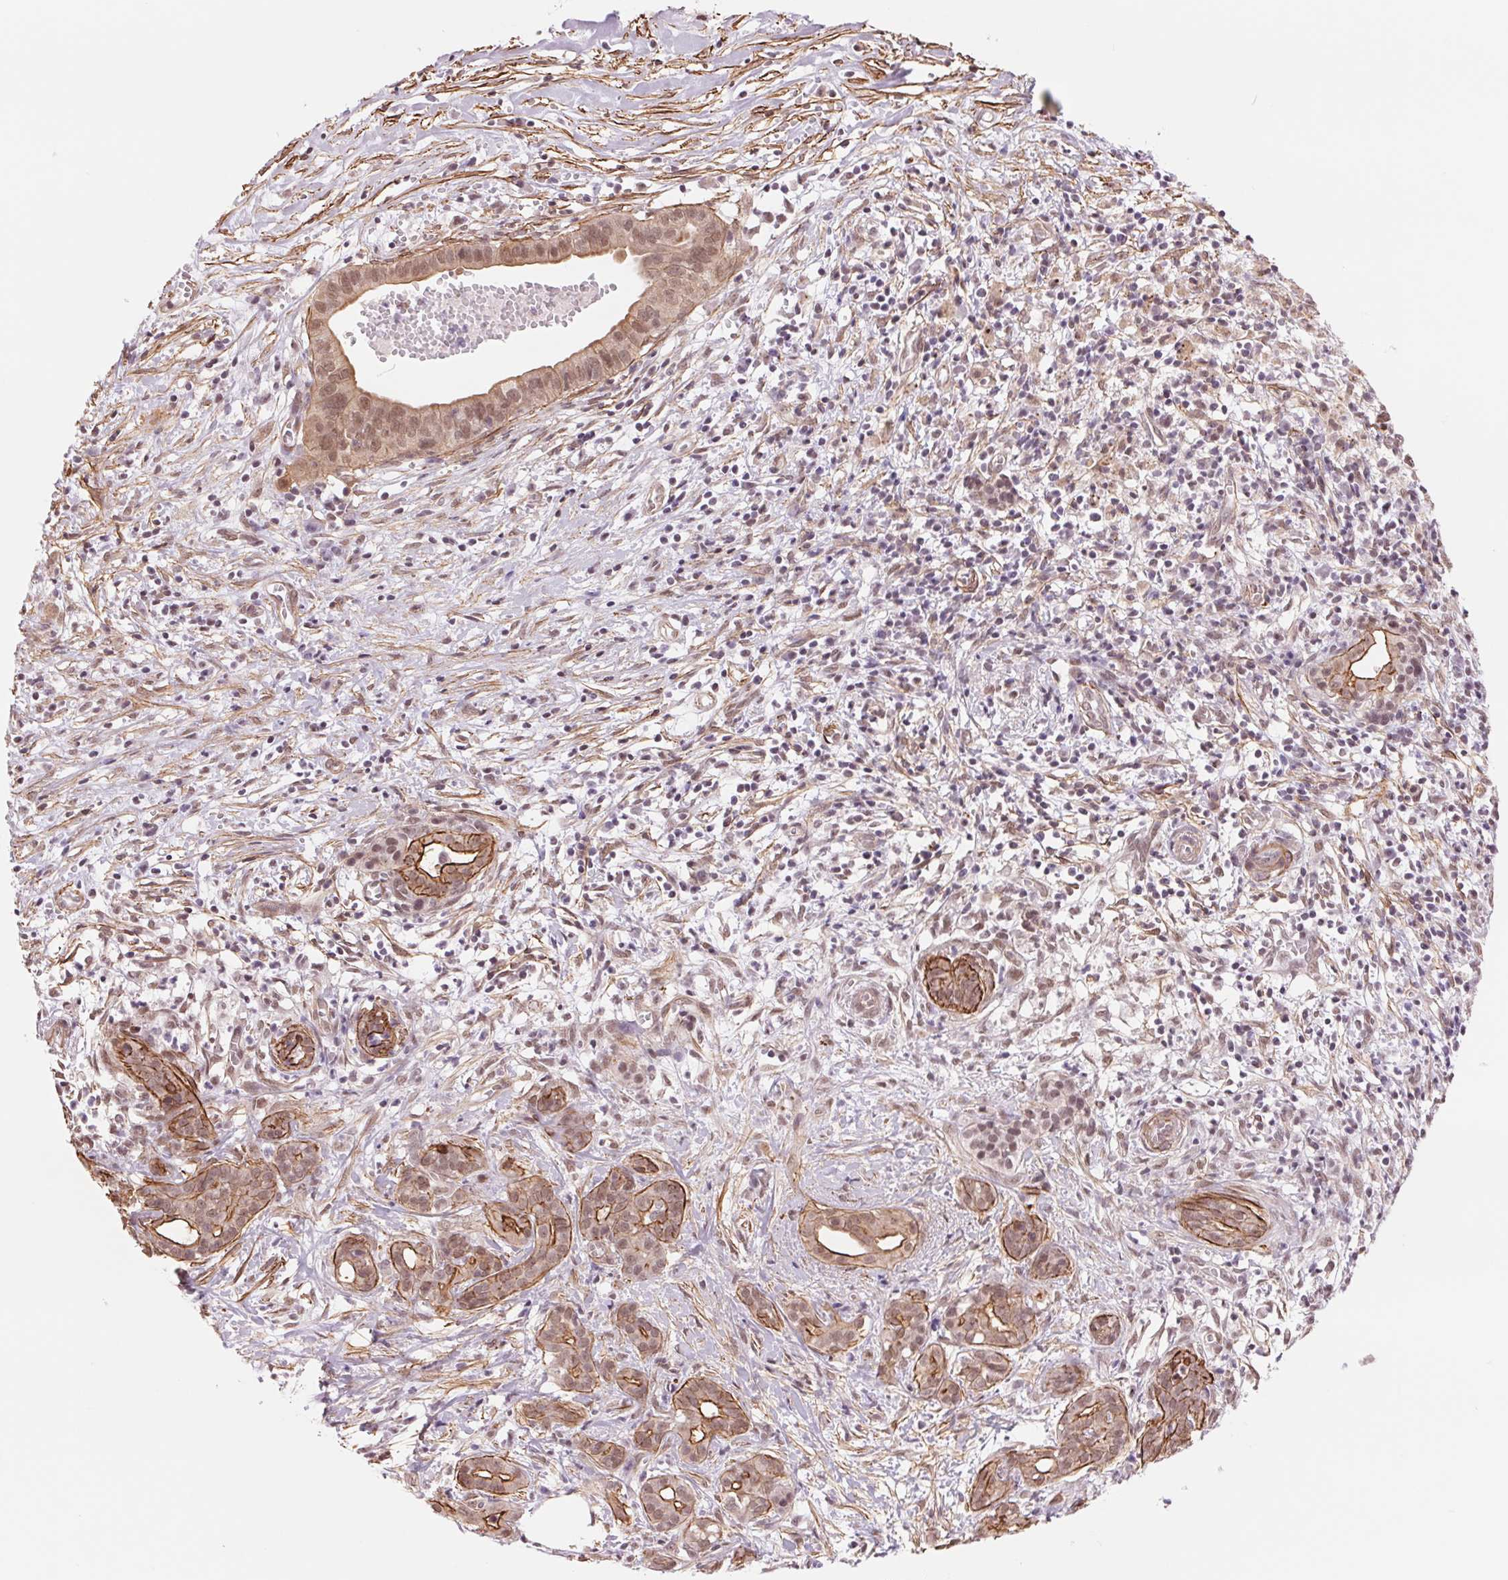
{"staining": {"intensity": "moderate", "quantity": ">75%", "location": "cytoplasmic/membranous,nuclear"}, "tissue": "pancreatic cancer", "cell_type": "Tumor cells", "image_type": "cancer", "snomed": [{"axis": "morphology", "description": "Adenocarcinoma, NOS"}, {"axis": "topography", "description": "Pancreas"}], "caption": "Immunohistochemical staining of pancreatic adenocarcinoma demonstrates moderate cytoplasmic/membranous and nuclear protein staining in about >75% of tumor cells.", "gene": "BCAT1", "patient": {"sex": "male", "age": 61}}